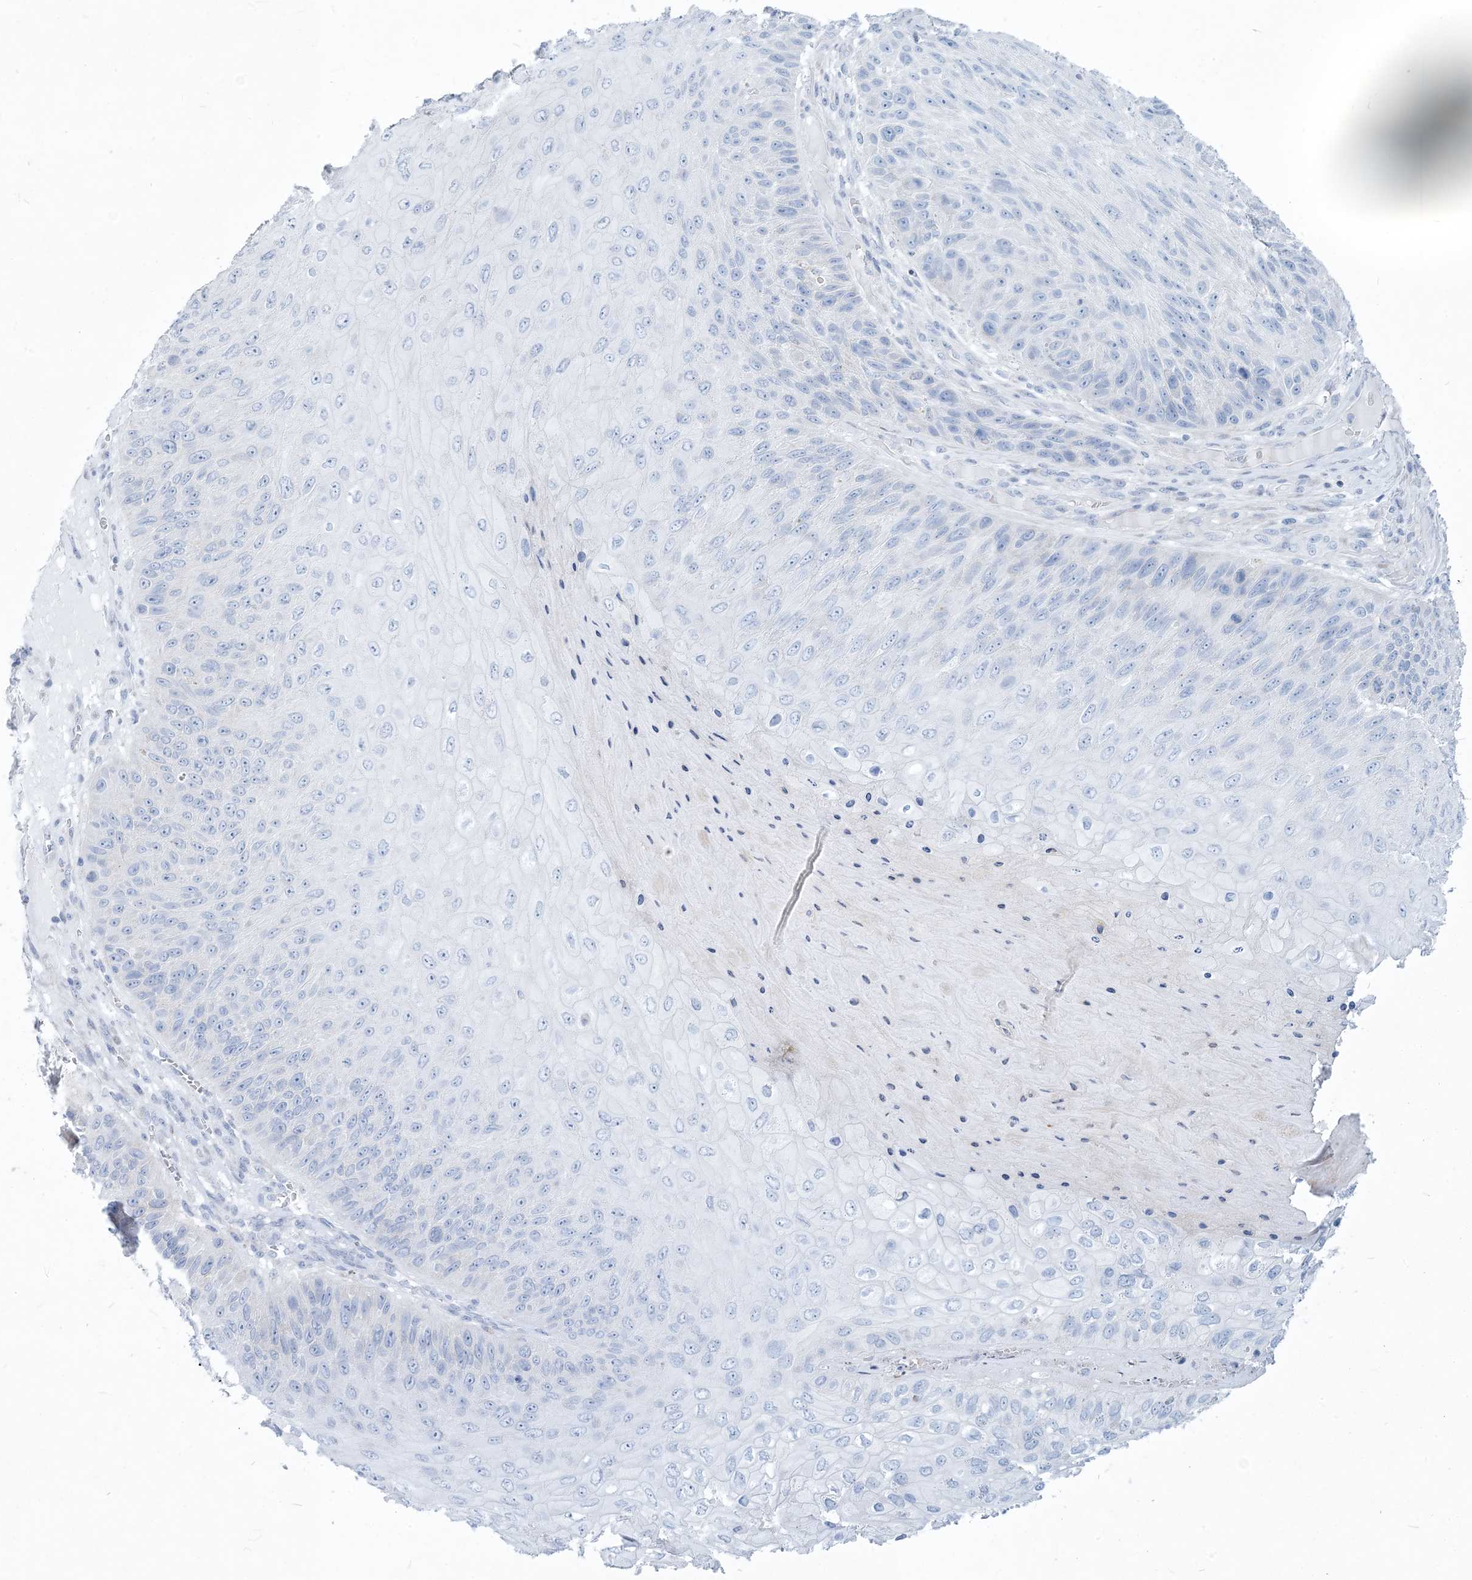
{"staining": {"intensity": "negative", "quantity": "none", "location": "none"}, "tissue": "skin cancer", "cell_type": "Tumor cells", "image_type": "cancer", "snomed": [{"axis": "morphology", "description": "Squamous cell carcinoma, NOS"}, {"axis": "topography", "description": "Skin"}], "caption": "Tumor cells show no significant staining in skin squamous cell carcinoma.", "gene": "MOXD1", "patient": {"sex": "female", "age": 88}}